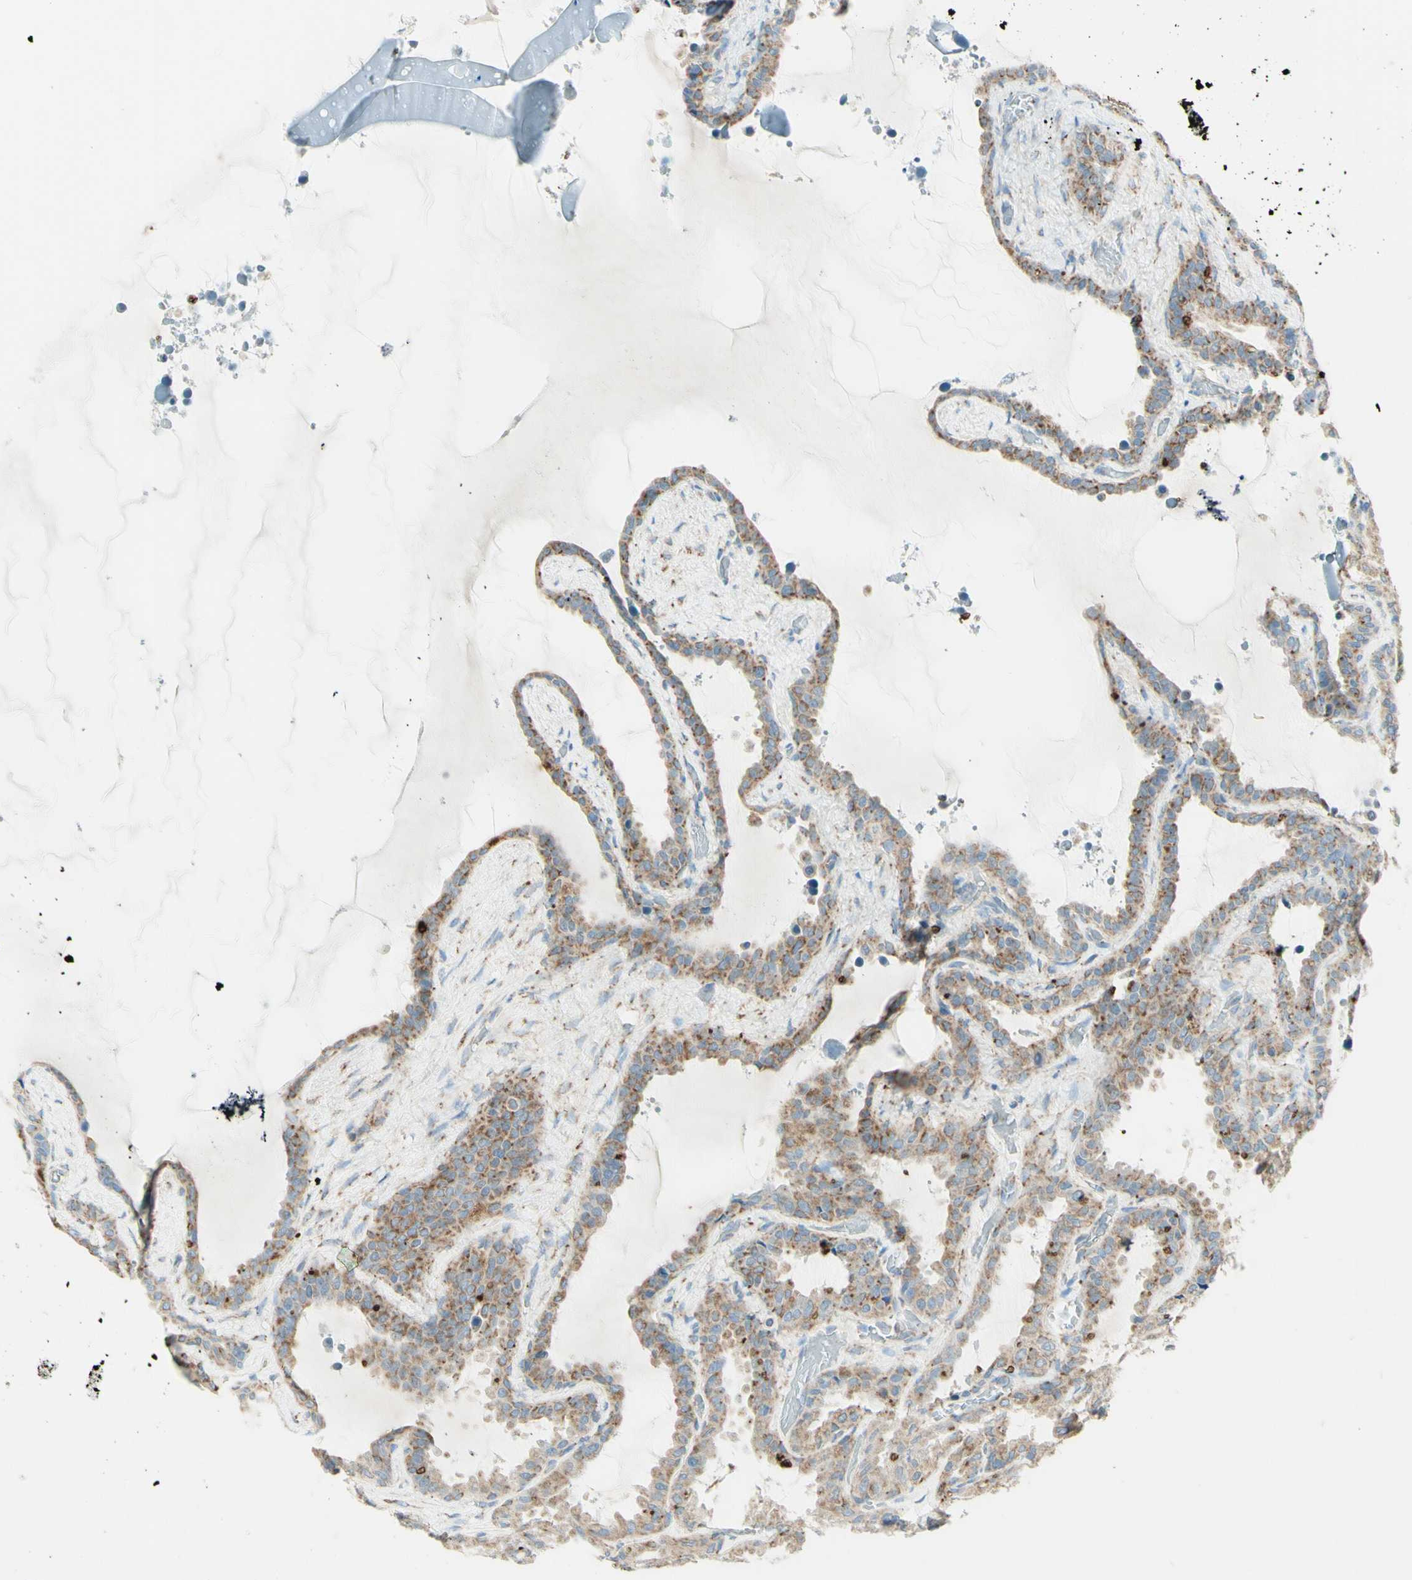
{"staining": {"intensity": "moderate", "quantity": ">75%", "location": "cytoplasmic/membranous"}, "tissue": "seminal vesicle", "cell_type": "Glandular cells", "image_type": "normal", "snomed": [{"axis": "morphology", "description": "Normal tissue, NOS"}, {"axis": "topography", "description": "Seminal veicle"}], "caption": "Moderate cytoplasmic/membranous protein expression is present in about >75% of glandular cells in seminal vesicle.", "gene": "ARMC10", "patient": {"sex": "male", "age": 46}}